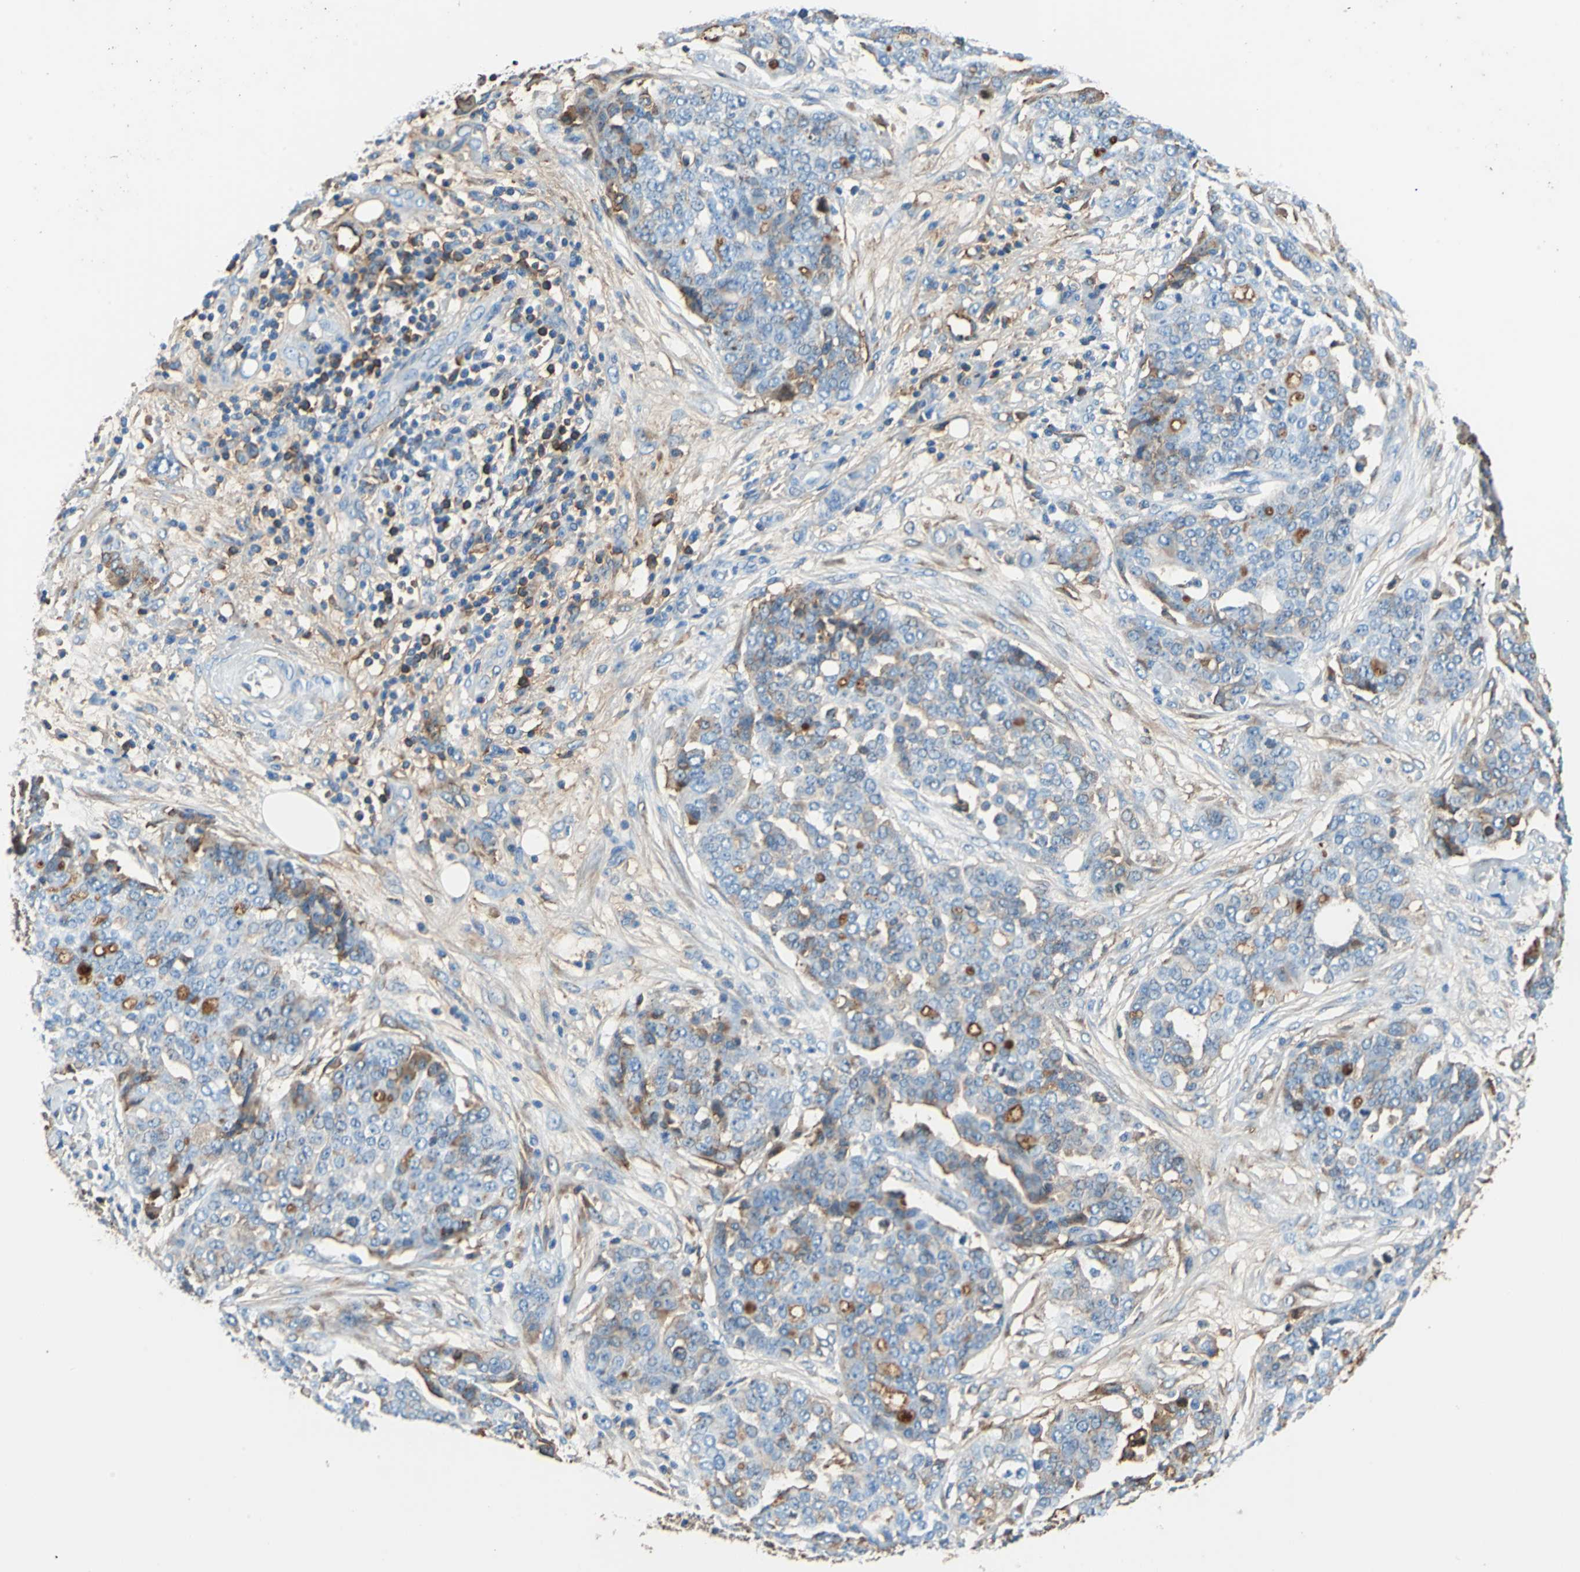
{"staining": {"intensity": "moderate", "quantity": "<25%", "location": "cytoplasmic/membranous"}, "tissue": "ovarian cancer", "cell_type": "Tumor cells", "image_type": "cancer", "snomed": [{"axis": "morphology", "description": "Cystadenocarcinoma, serous, NOS"}, {"axis": "topography", "description": "Soft tissue"}, {"axis": "topography", "description": "Ovary"}], "caption": "Moderate cytoplasmic/membranous expression for a protein is appreciated in approximately <25% of tumor cells of ovarian cancer using IHC.", "gene": "ALB", "patient": {"sex": "female", "age": 57}}